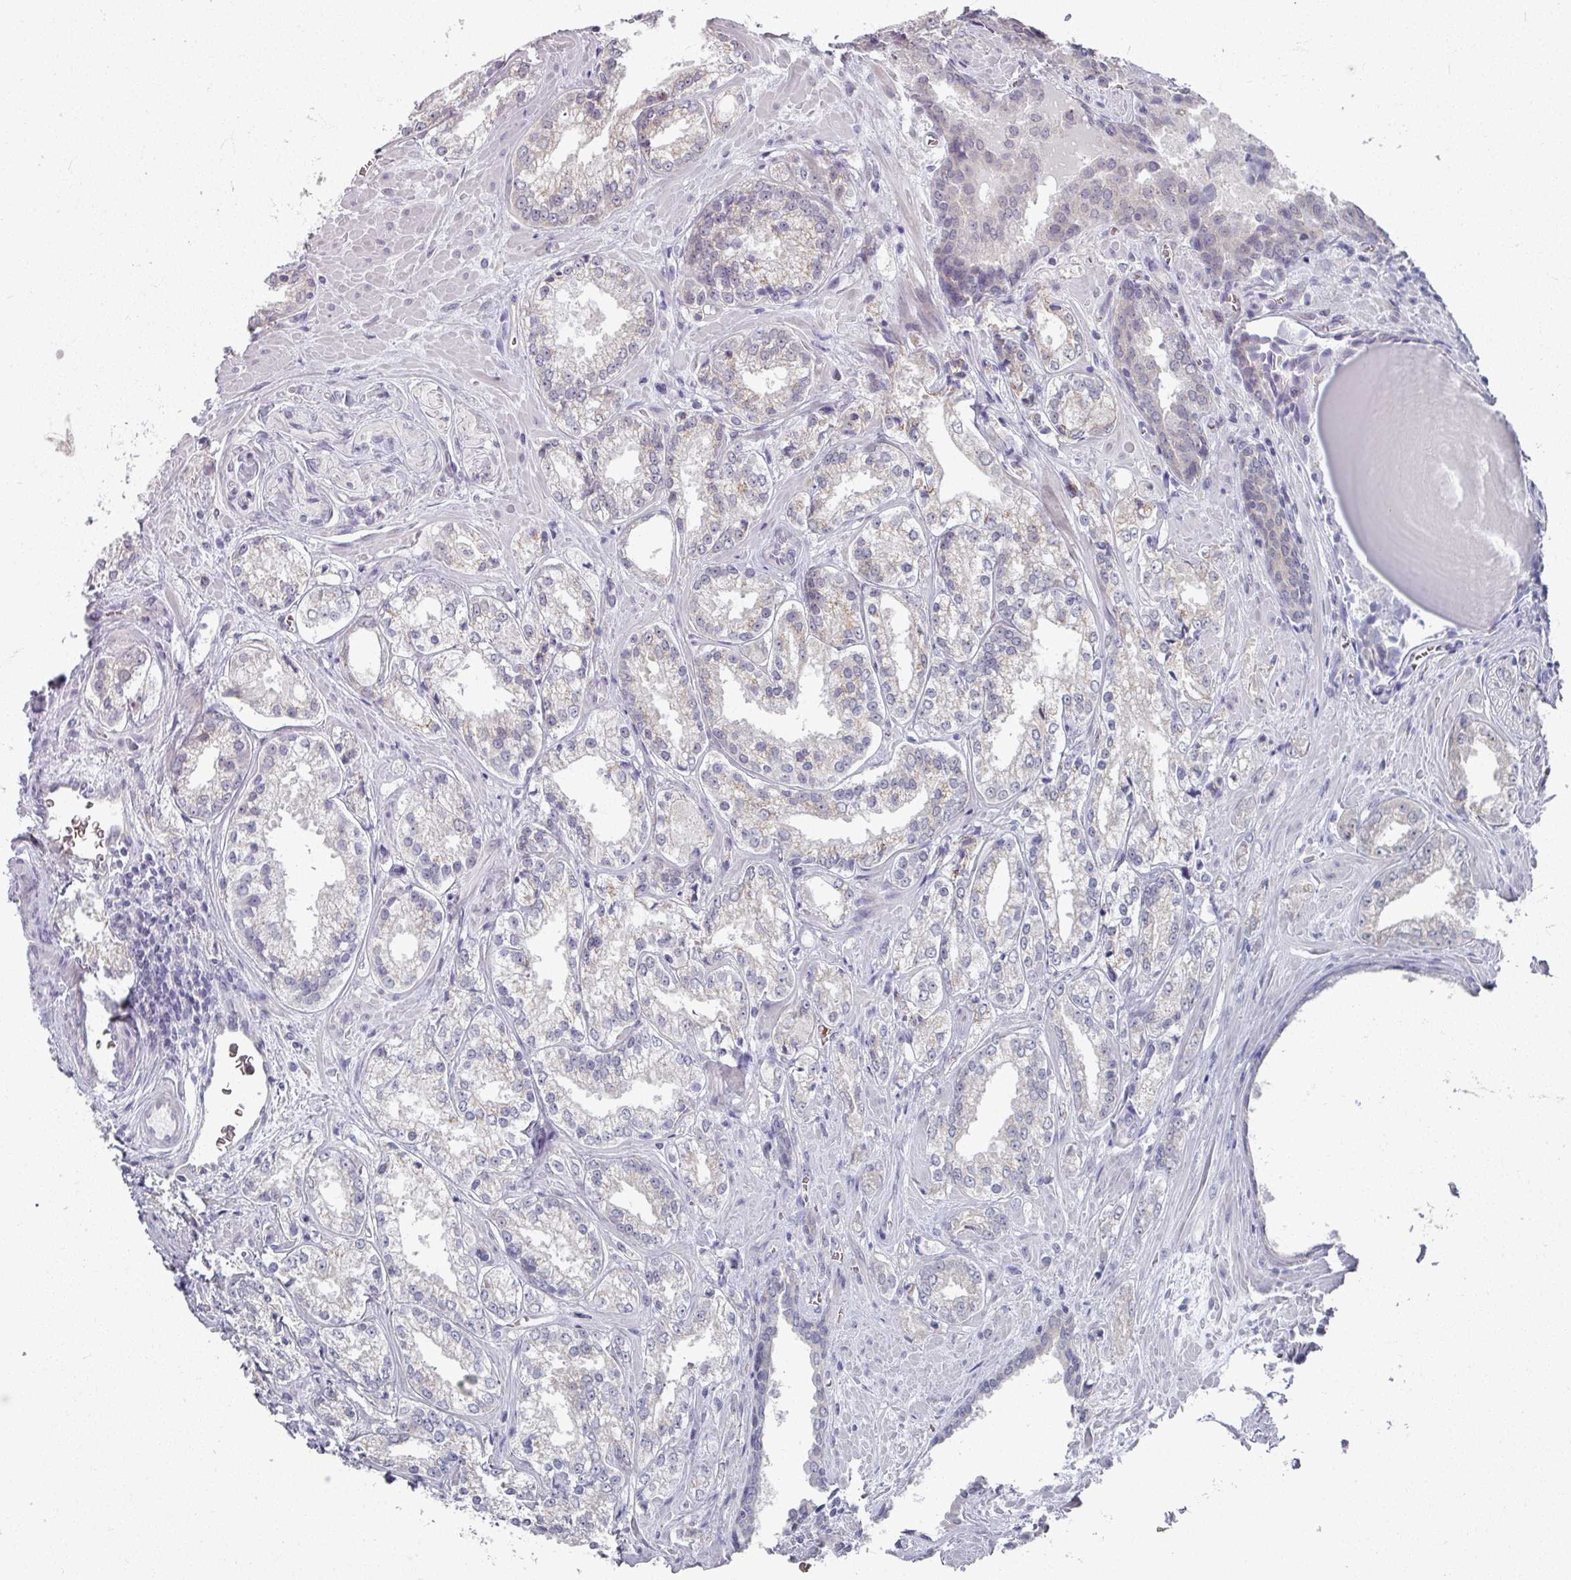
{"staining": {"intensity": "negative", "quantity": "none", "location": "none"}, "tissue": "prostate cancer", "cell_type": "Tumor cells", "image_type": "cancer", "snomed": [{"axis": "morphology", "description": "Adenocarcinoma, Low grade"}, {"axis": "topography", "description": "Prostate"}], "caption": "Protein analysis of prostate low-grade adenocarcinoma reveals no significant expression in tumor cells. (Immunohistochemistry (ihc), brightfield microscopy, high magnification).", "gene": "KMT5C", "patient": {"sex": "male", "age": 47}}